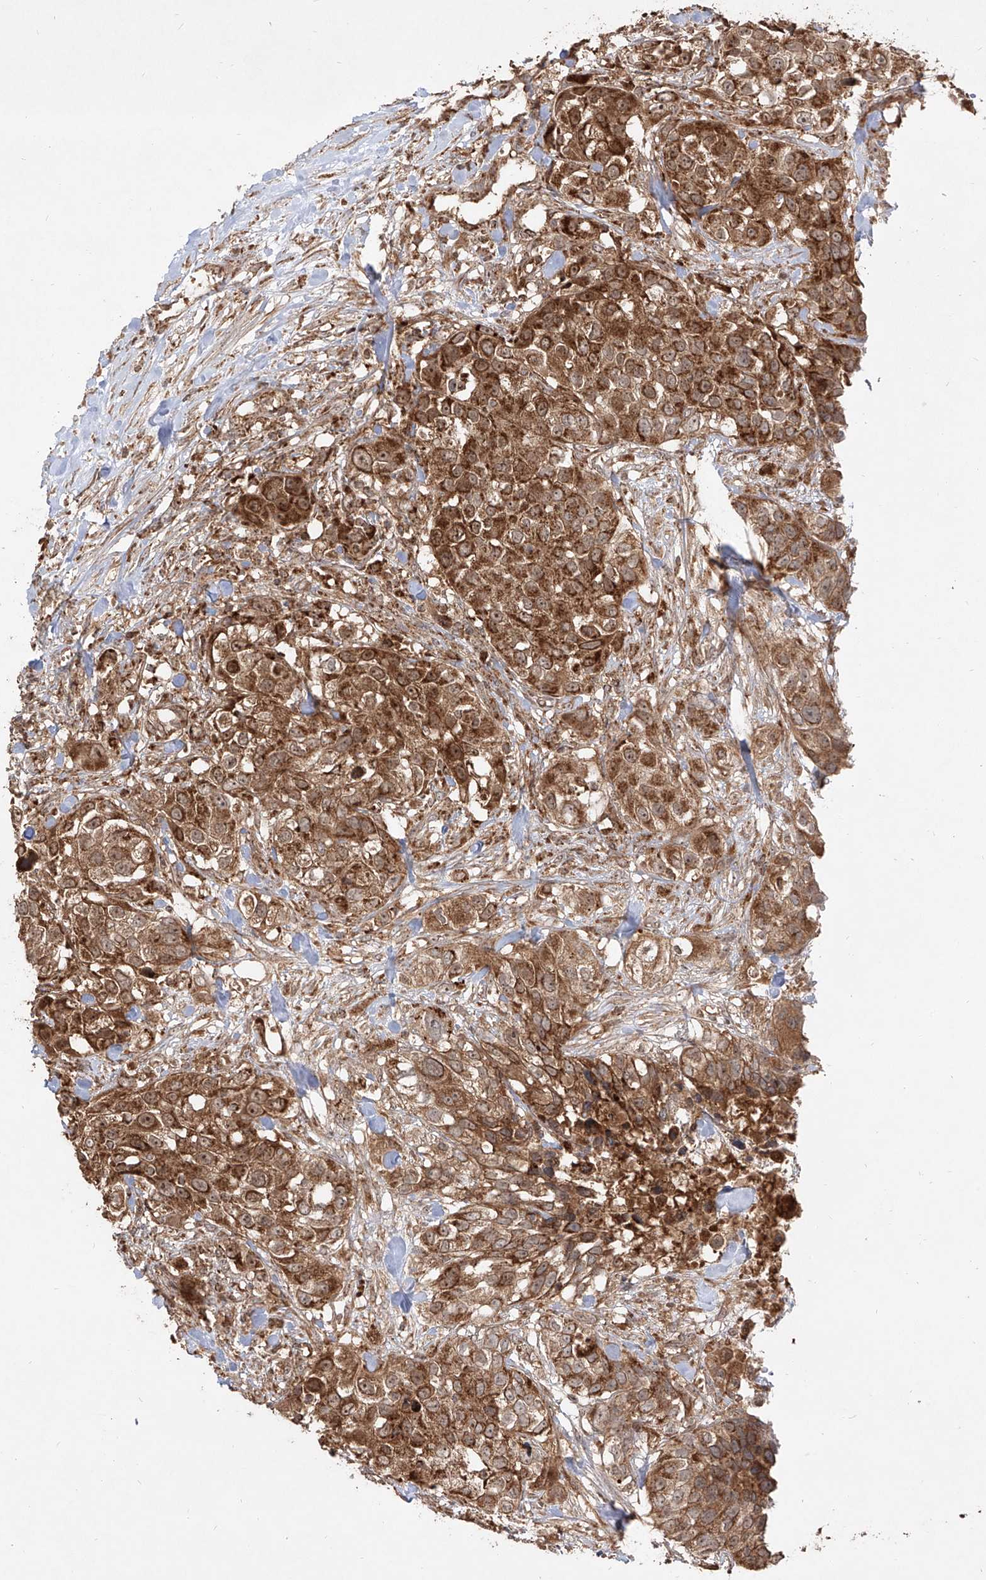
{"staining": {"intensity": "strong", "quantity": ">75%", "location": "cytoplasmic/membranous"}, "tissue": "urothelial cancer", "cell_type": "Tumor cells", "image_type": "cancer", "snomed": [{"axis": "morphology", "description": "Urothelial carcinoma, High grade"}, {"axis": "topography", "description": "Urinary bladder"}], "caption": "Immunohistochemistry photomicrograph of human urothelial carcinoma (high-grade) stained for a protein (brown), which displays high levels of strong cytoplasmic/membranous staining in approximately >75% of tumor cells.", "gene": "AIM2", "patient": {"sex": "female", "age": 80}}